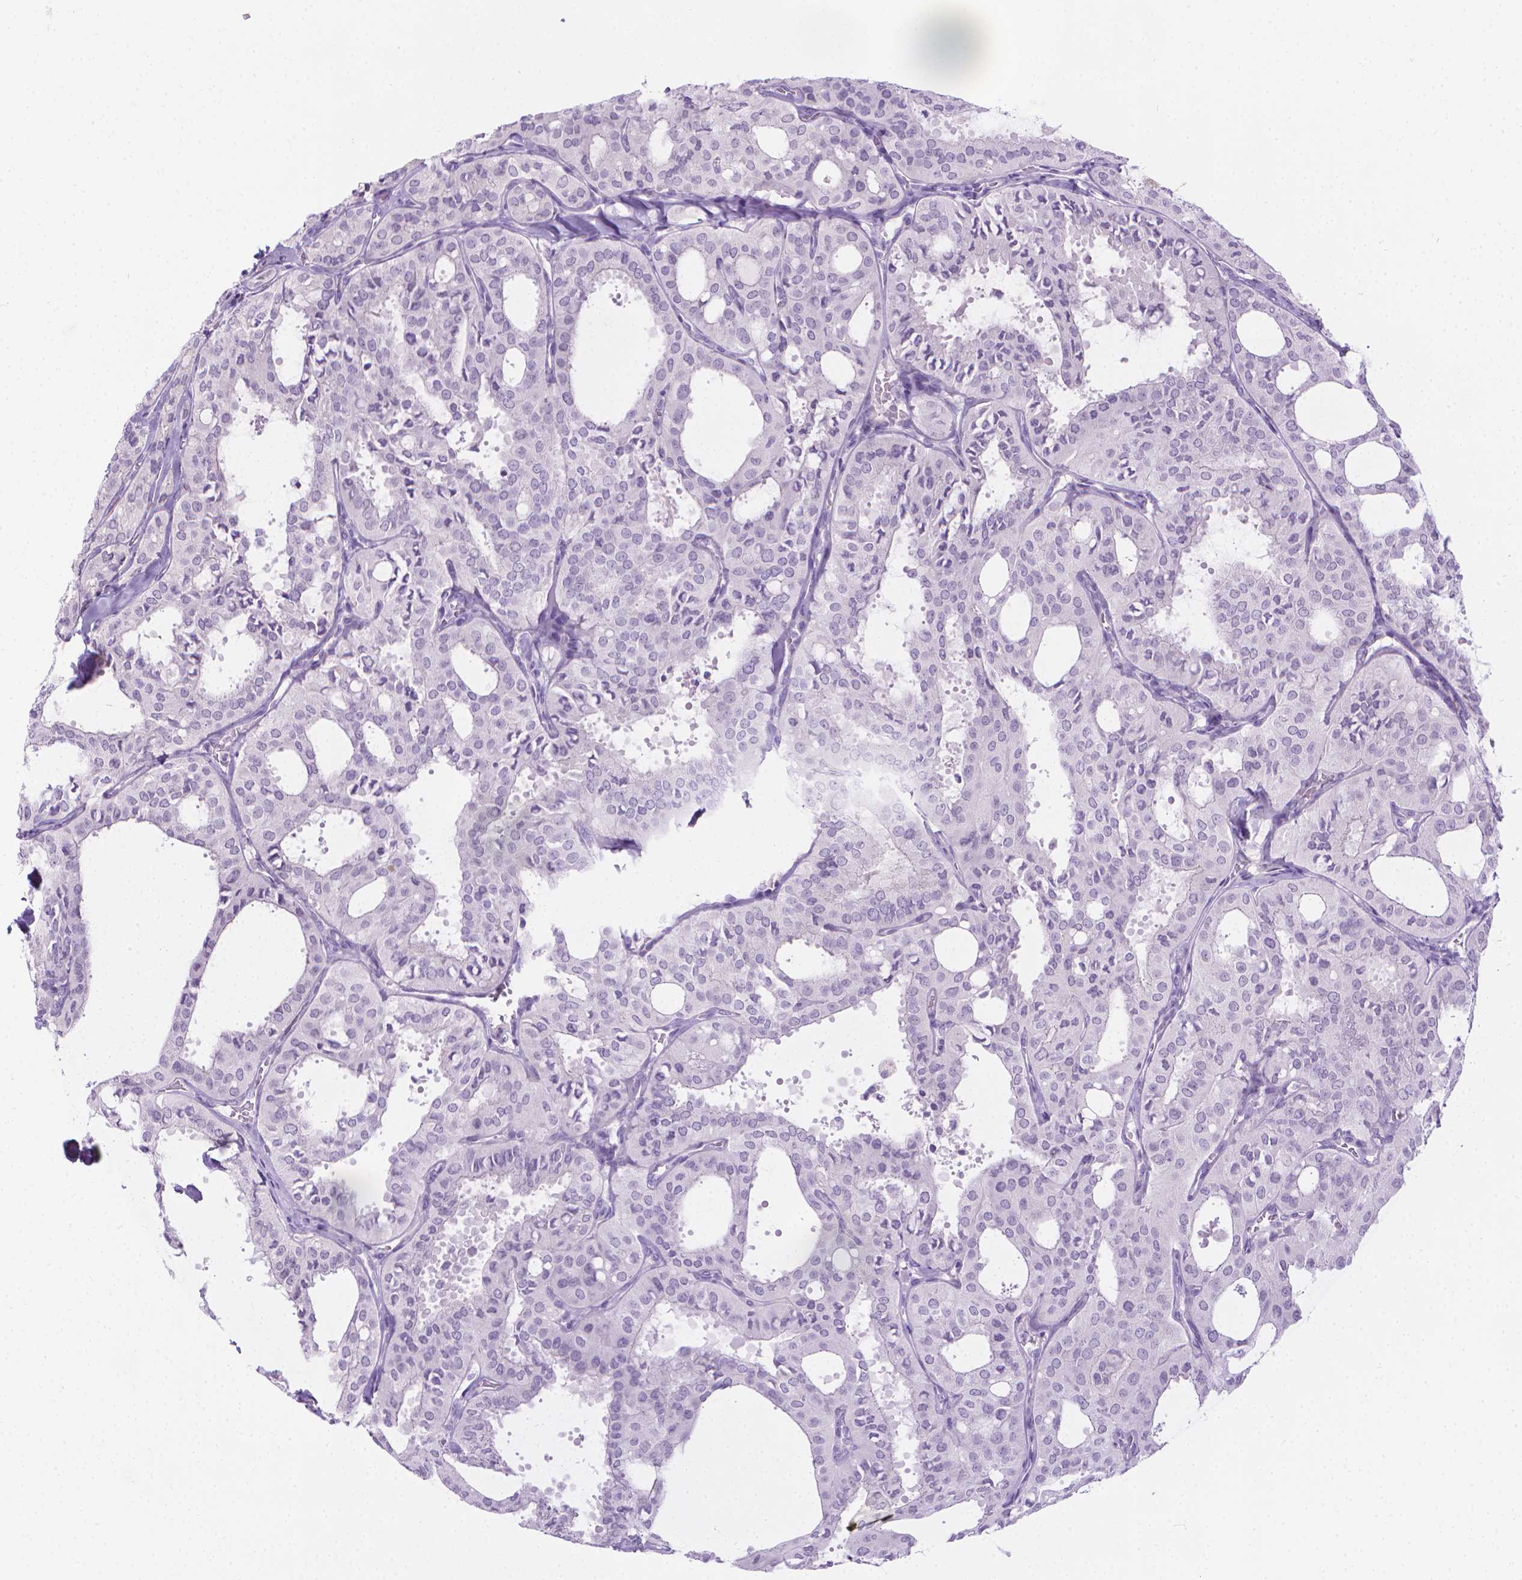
{"staining": {"intensity": "negative", "quantity": "none", "location": "none"}, "tissue": "thyroid cancer", "cell_type": "Tumor cells", "image_type": "cancer", "snomed": [{"axis": "morphology", "description": "Follicular adenoma carcinoma, NOS"}, {"axis": "topography", "description": "Thyroid gland"}], "caption": "The photomicrograph displays no staining of tumor cells in thyroid follicular adenoma carcinoma. (DAB (3,3'-diaminobenzidine) IHC, high magnification).", "gene": "SPAG6", "patient": {"sex": "male", "age": 75}}